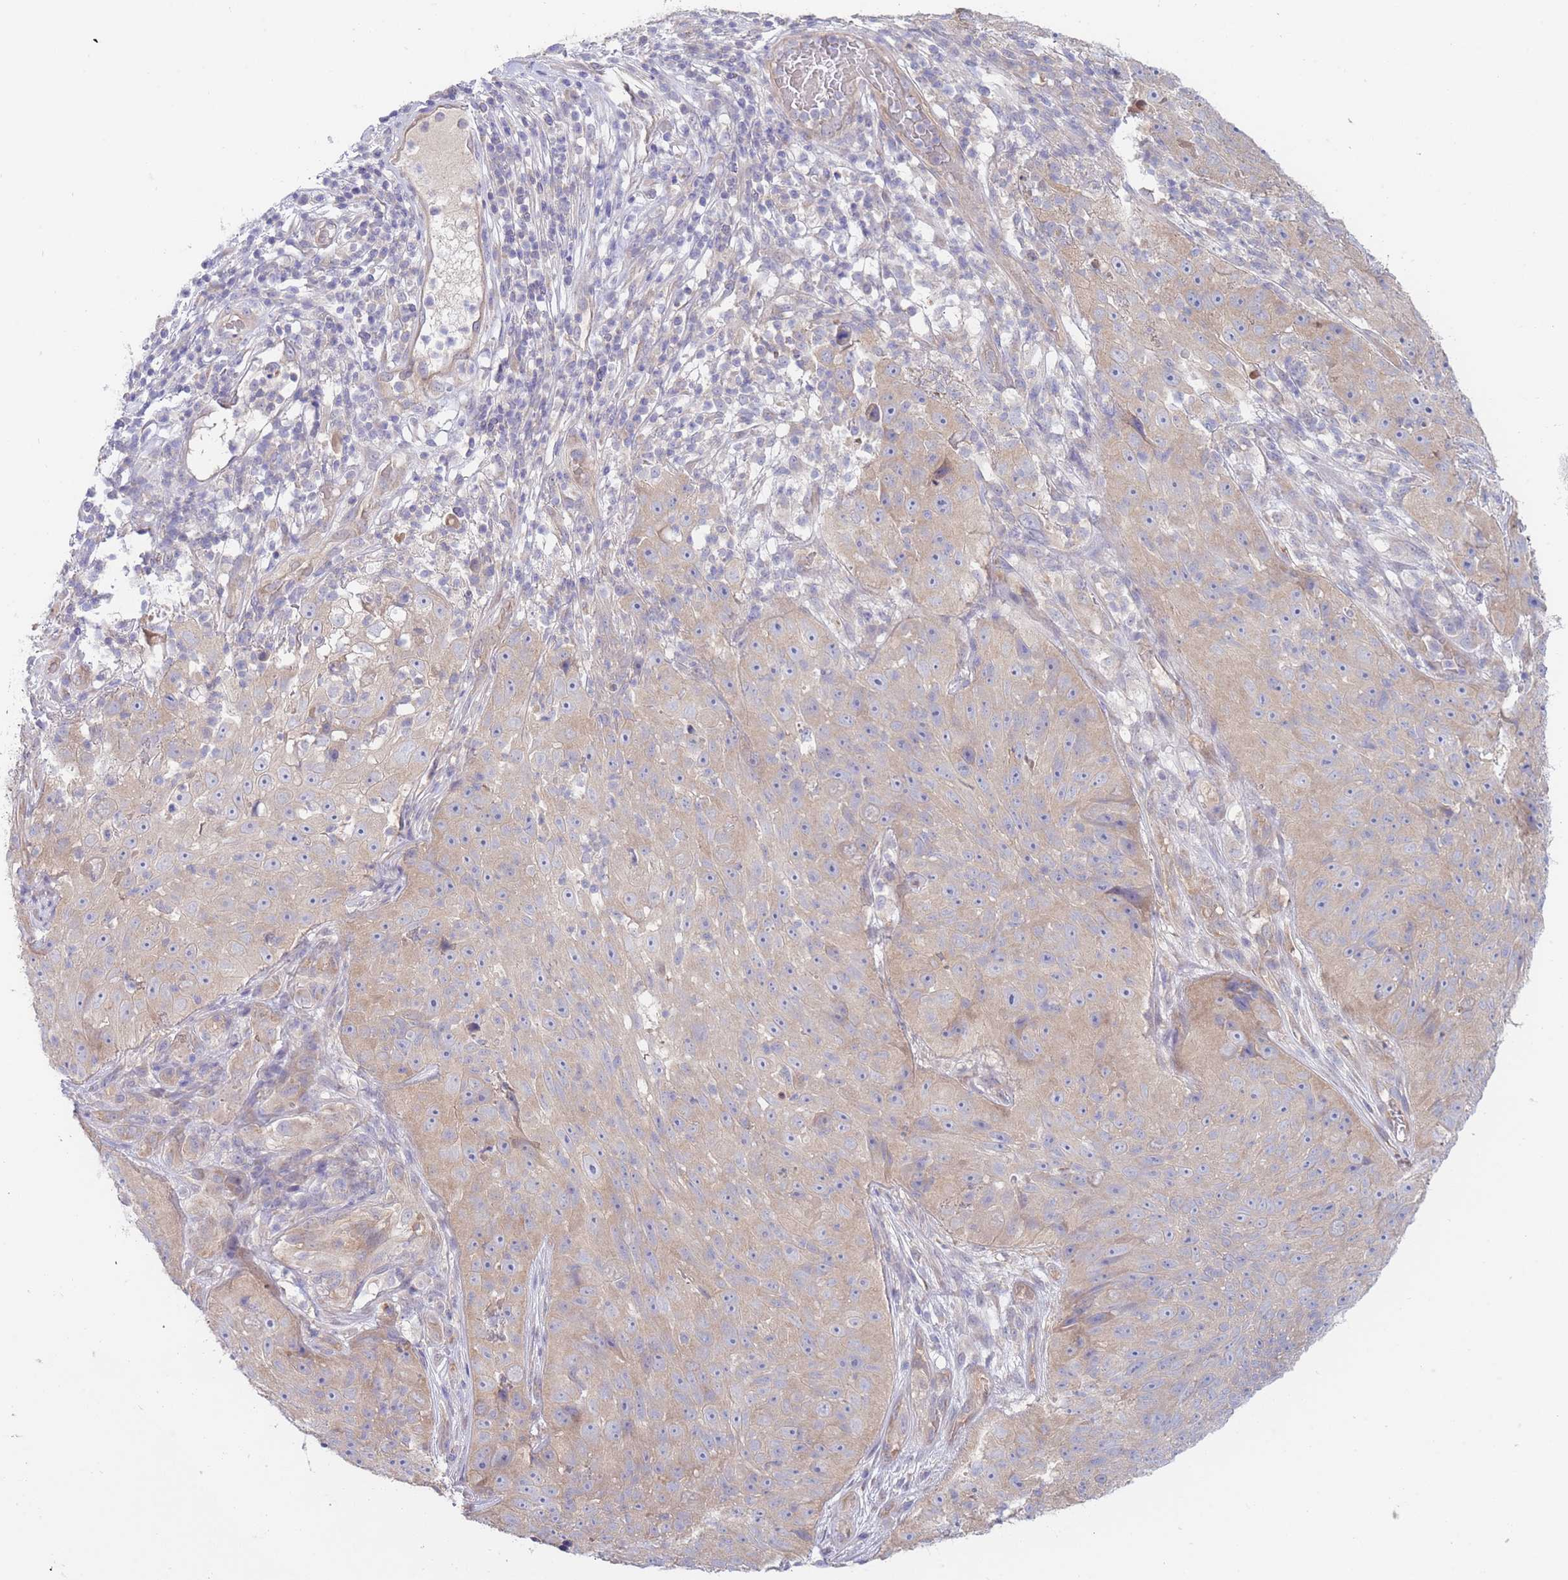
{"staining": {"intensity": "weak", "quantity": "25%-75%", "location": "cytoplasmic/membranous"}, "tissue": "skin cancer", "cell_type": "Tumor cells", "image_type": "cancer", "snomed": [{"axis": "morphology", "description": "Squamous cell carcinoma, NOS"}, {"axis": "topography", "description": "Skin"}], "caption": "Squamous cell carcinoma (skin) stained with DAB immunohistochemistry (IHC) reveals low levels of weak cytoplasmic/membranous positivity in approximately 25%-75% of tumor cells. The protein of interest is shown in brown color, while the nuclei are stained blue.", "gene": "ZNF281", "patient": {"sex": "female", "age": 87}}